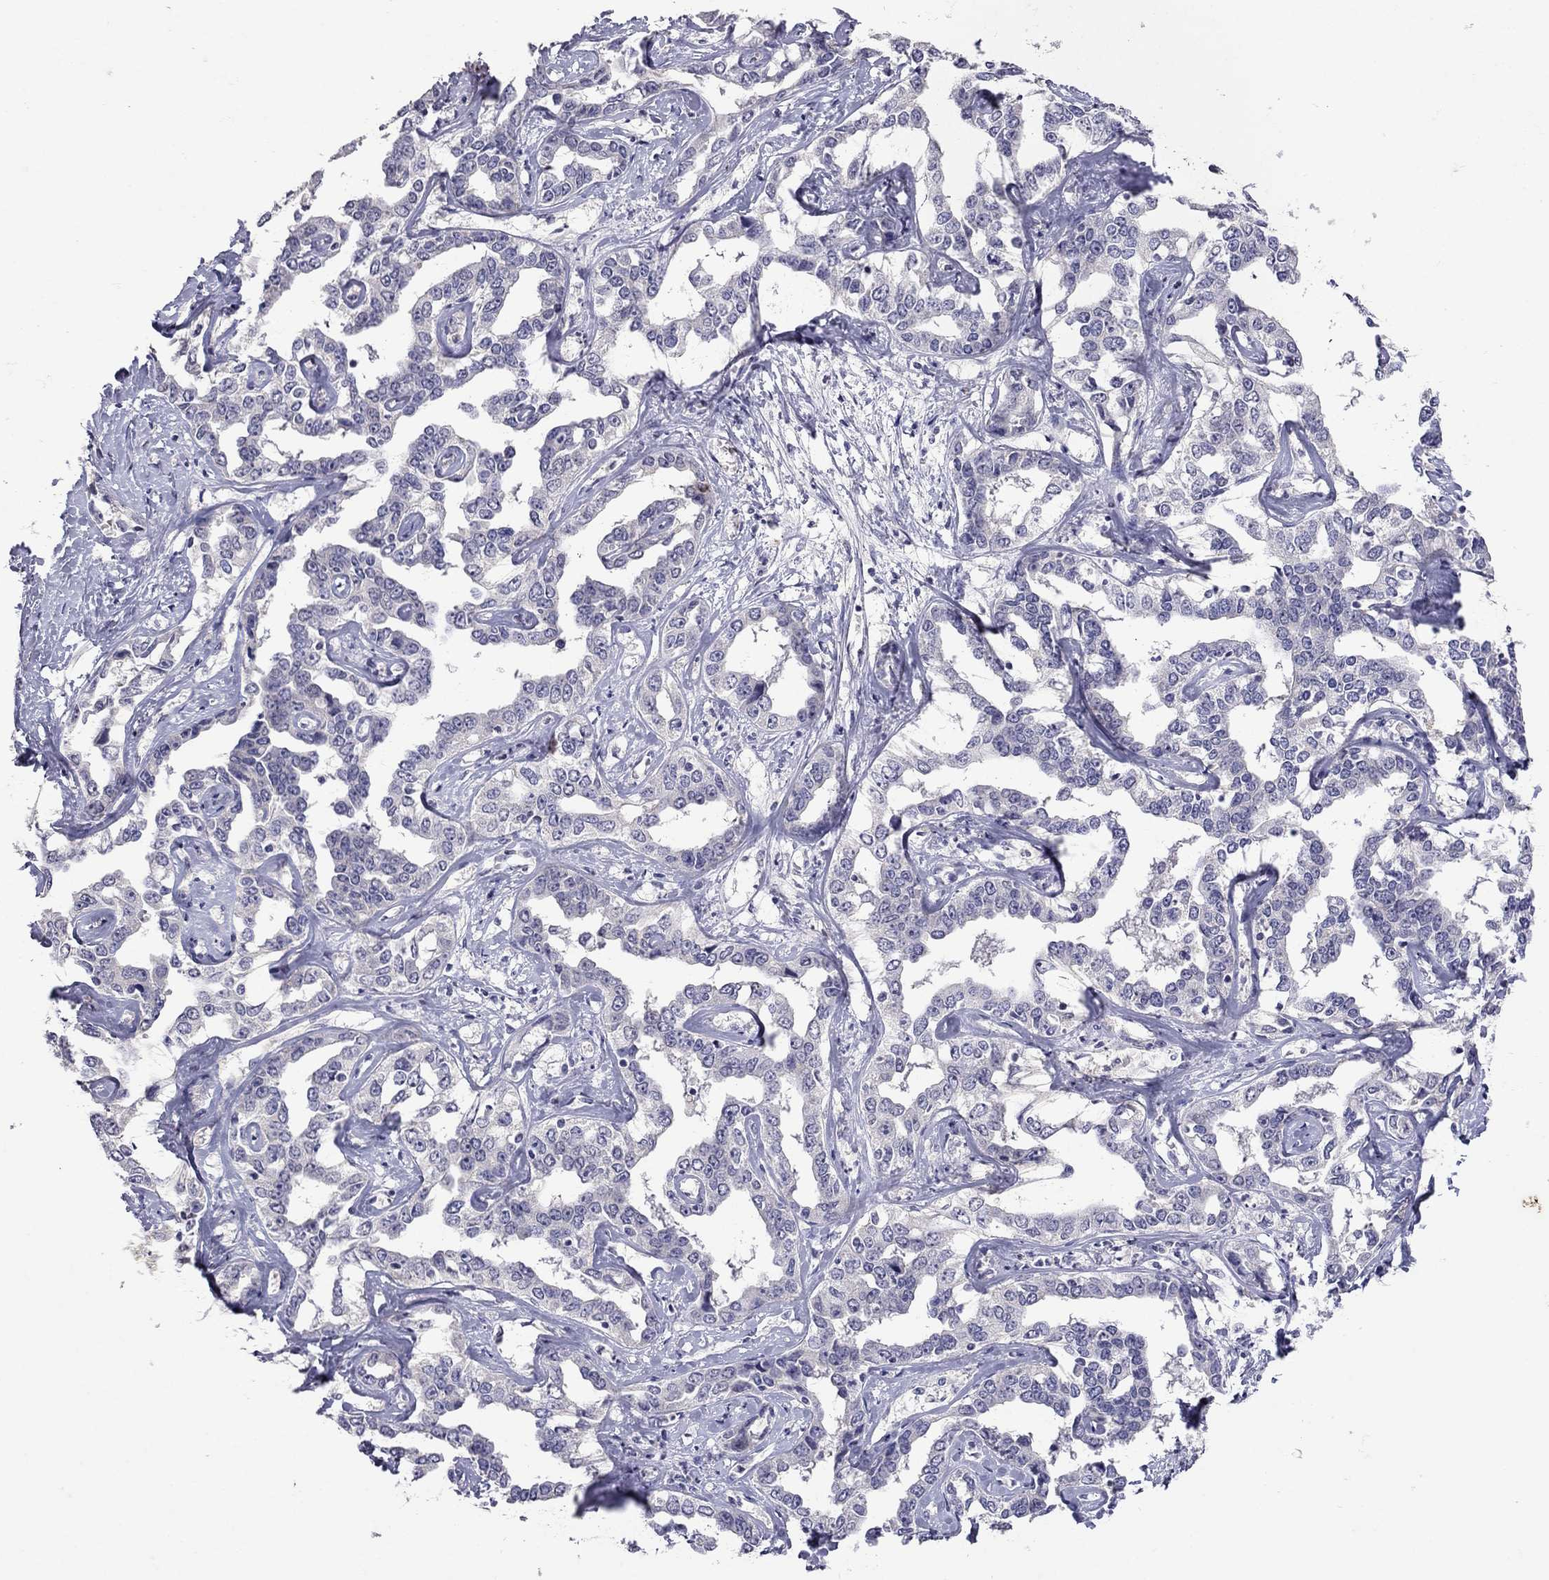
{"staining": {"intensity": "negative", "quantity": "none", "location": "none"}, "tissue": "liver cancer", "cell_type": "Tumor cells", "image_type": "cancer", "snomed": [{"axis": "morphology", "description": "Cholangiocarcinoma"}, {"axis": "topography", "description": "Liver"}], "caption": "IHC of human liver cancer demonstrates no positivity in tumor cells.", "gene": "FST", "patient": {"sex": "male", "age": 59}}